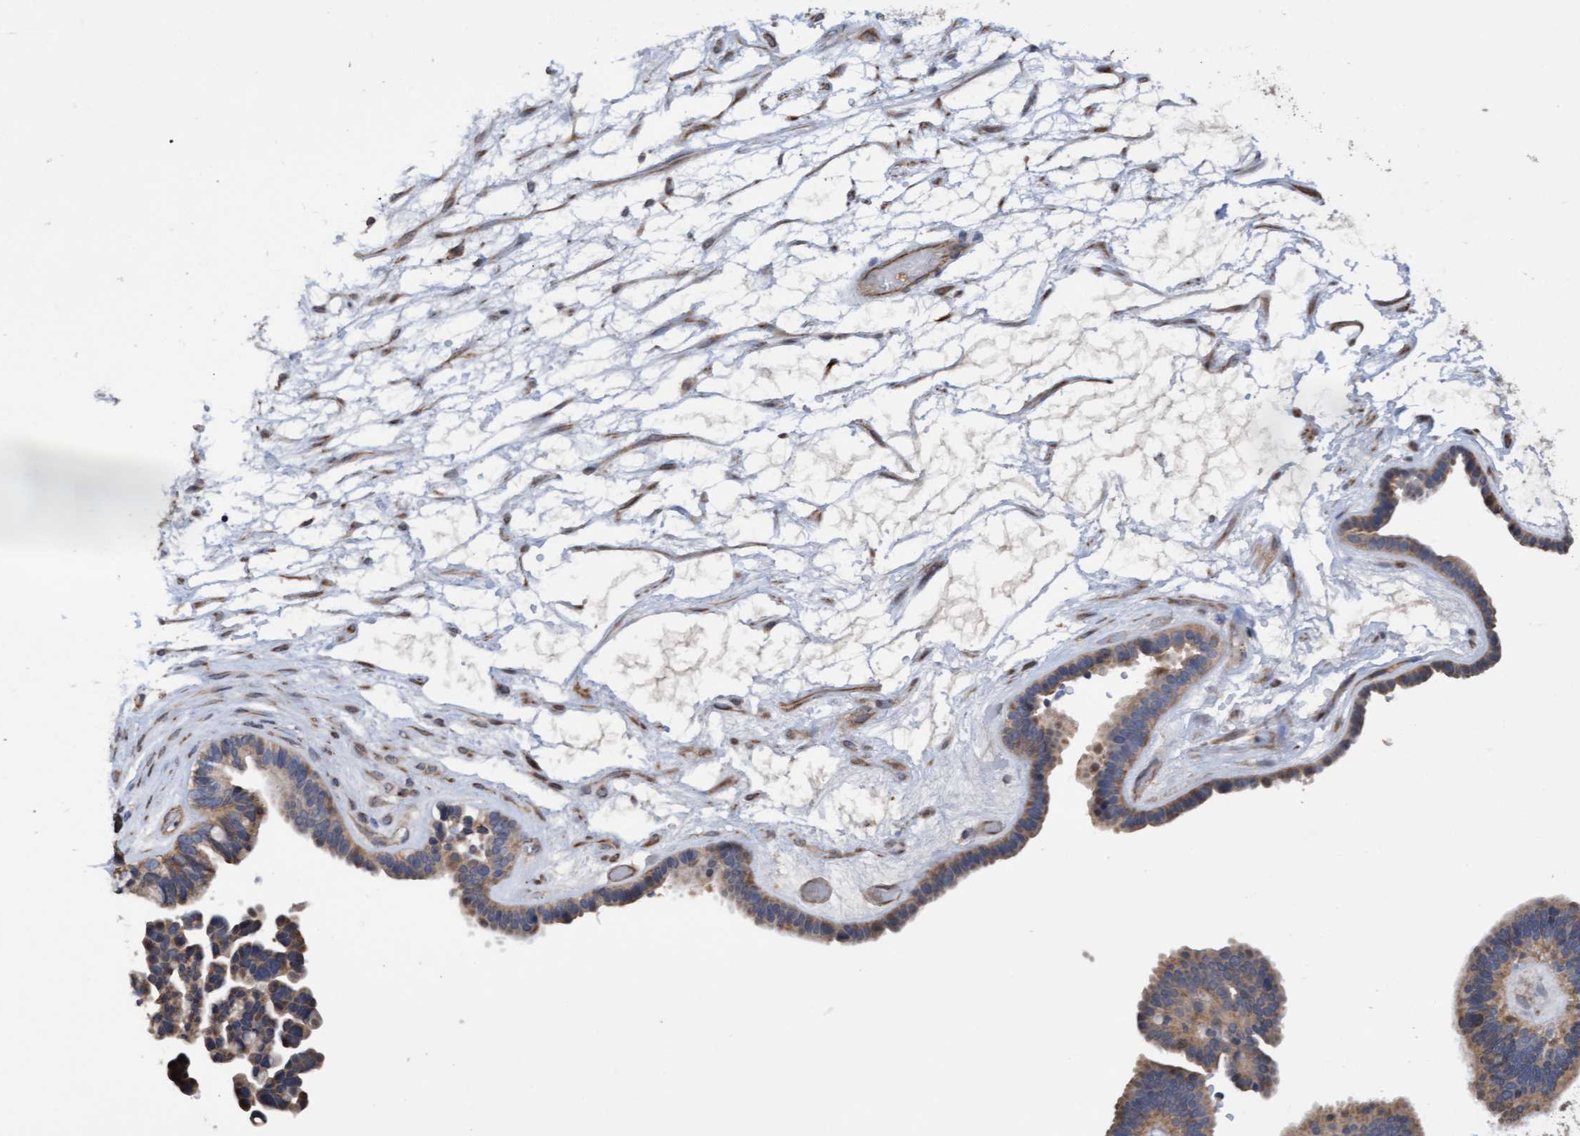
{"staining": {"intensity": "moderate", "quantity": ">75%", "location": "cytoplasmic/membranous"}, "tissue": "ovarian cancer", "cell_type": "Tumor cells", "image_type": "cancer", "snomed": [{"axis": "morphology", "description": "Cystadenocarcinoma, serous, NOS"}, {"axis": "topography", "description": "Ovary"}], "caption": "Approximately >75% of tumor cells in human serous cystadenocarcinoma (ovarian) reveal moderate cytoplasmic/membranous protein staining as visualized by brown immunohistochemical staining.", "gene": "ITFG1", "patient": {"sex": "female", "age": 56}}